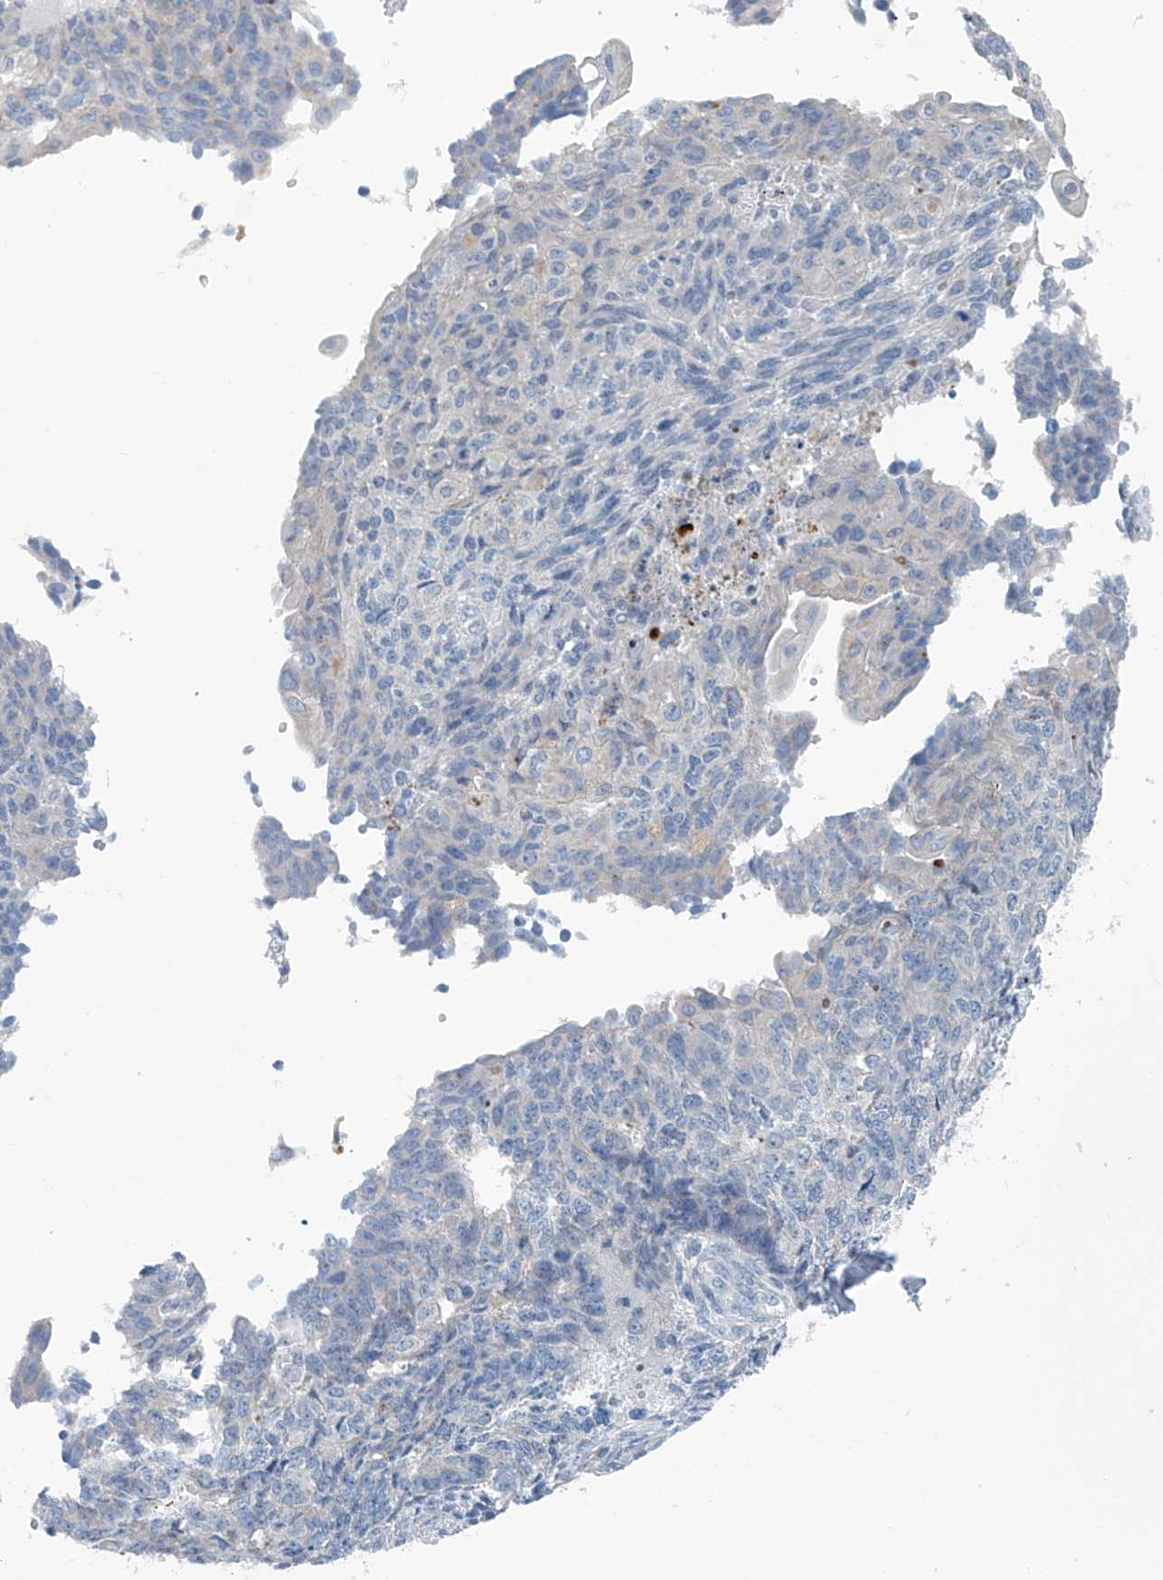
{"staining": {"intensity": "negative", "quantity": "none", "location": "none"}, "tissue": "endometrial cancer", "cell_type": "Tumor cells", "image_type": "cancer", "snomed": [{"axis": "morphology", "description": "Adenocarcinoma, NOS"}, {"axis": "topography", "description": "Endometrium"}], "caption": "This is an immunohistochemistry (IHC) histopathology image of endometrial cancer (adenocarcinoma). There is no positivity in tumor cells.", "gene": "CEP85L", "patient": {"sex": "female", "age": 32}}